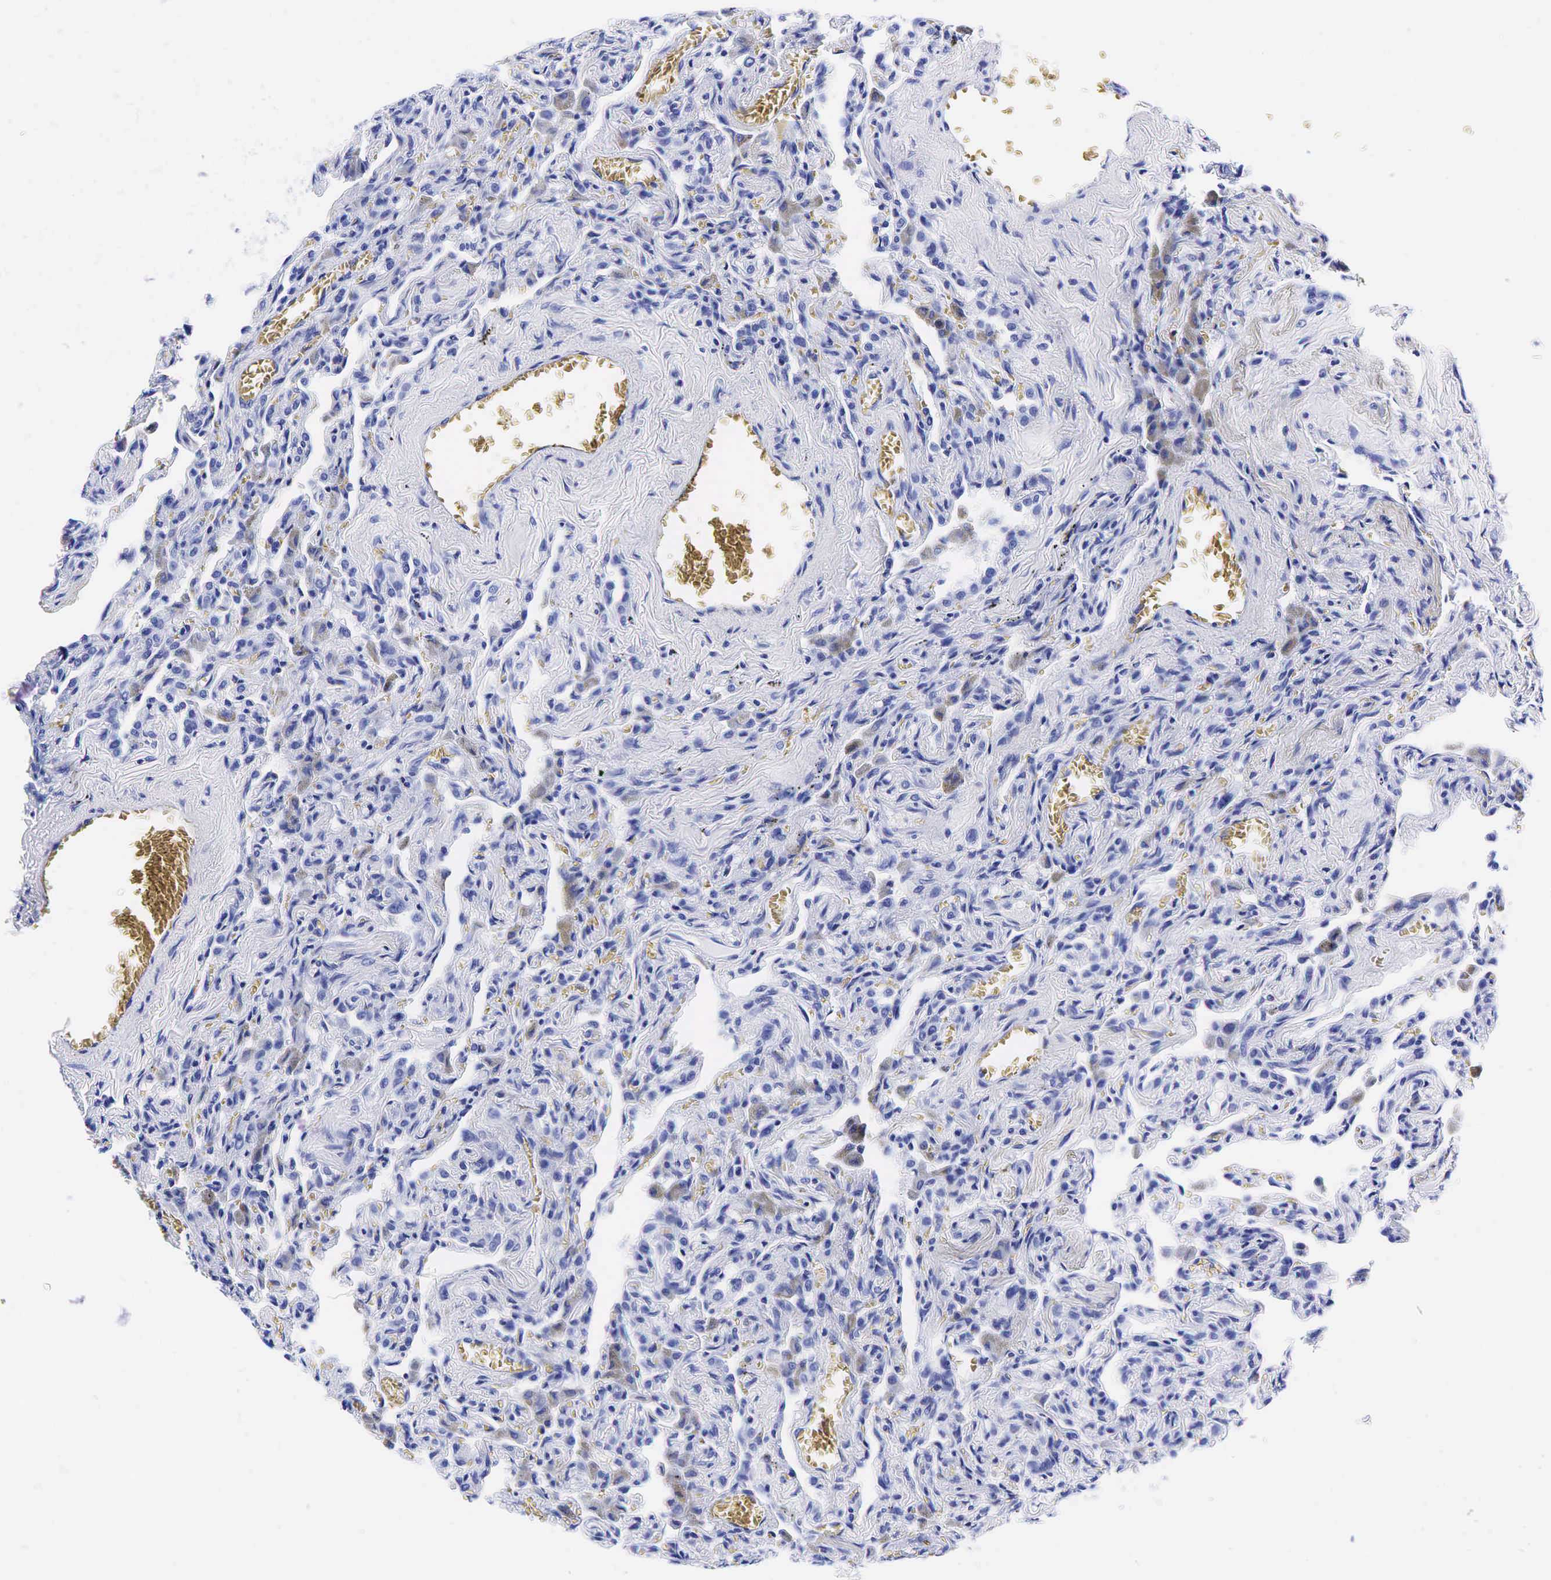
{"staining": {"intensity": "negative", "quantity": "none", "location": "none"}, "tissue": "lung", "cell_type": "Alveolar cells", "image_type": "normal", "snomed": [{"axis": "morphology", "description": "Normal tissue, NOS"}, {"axis": "topography", "description": "Lung"}], "caption": "IHC photomicrograph of benign human lung stained for a protein (brown), which exhibits no expression in alveolar cells.", "gene": "GAST", "patient": {"sex": "male", "age": 73}}